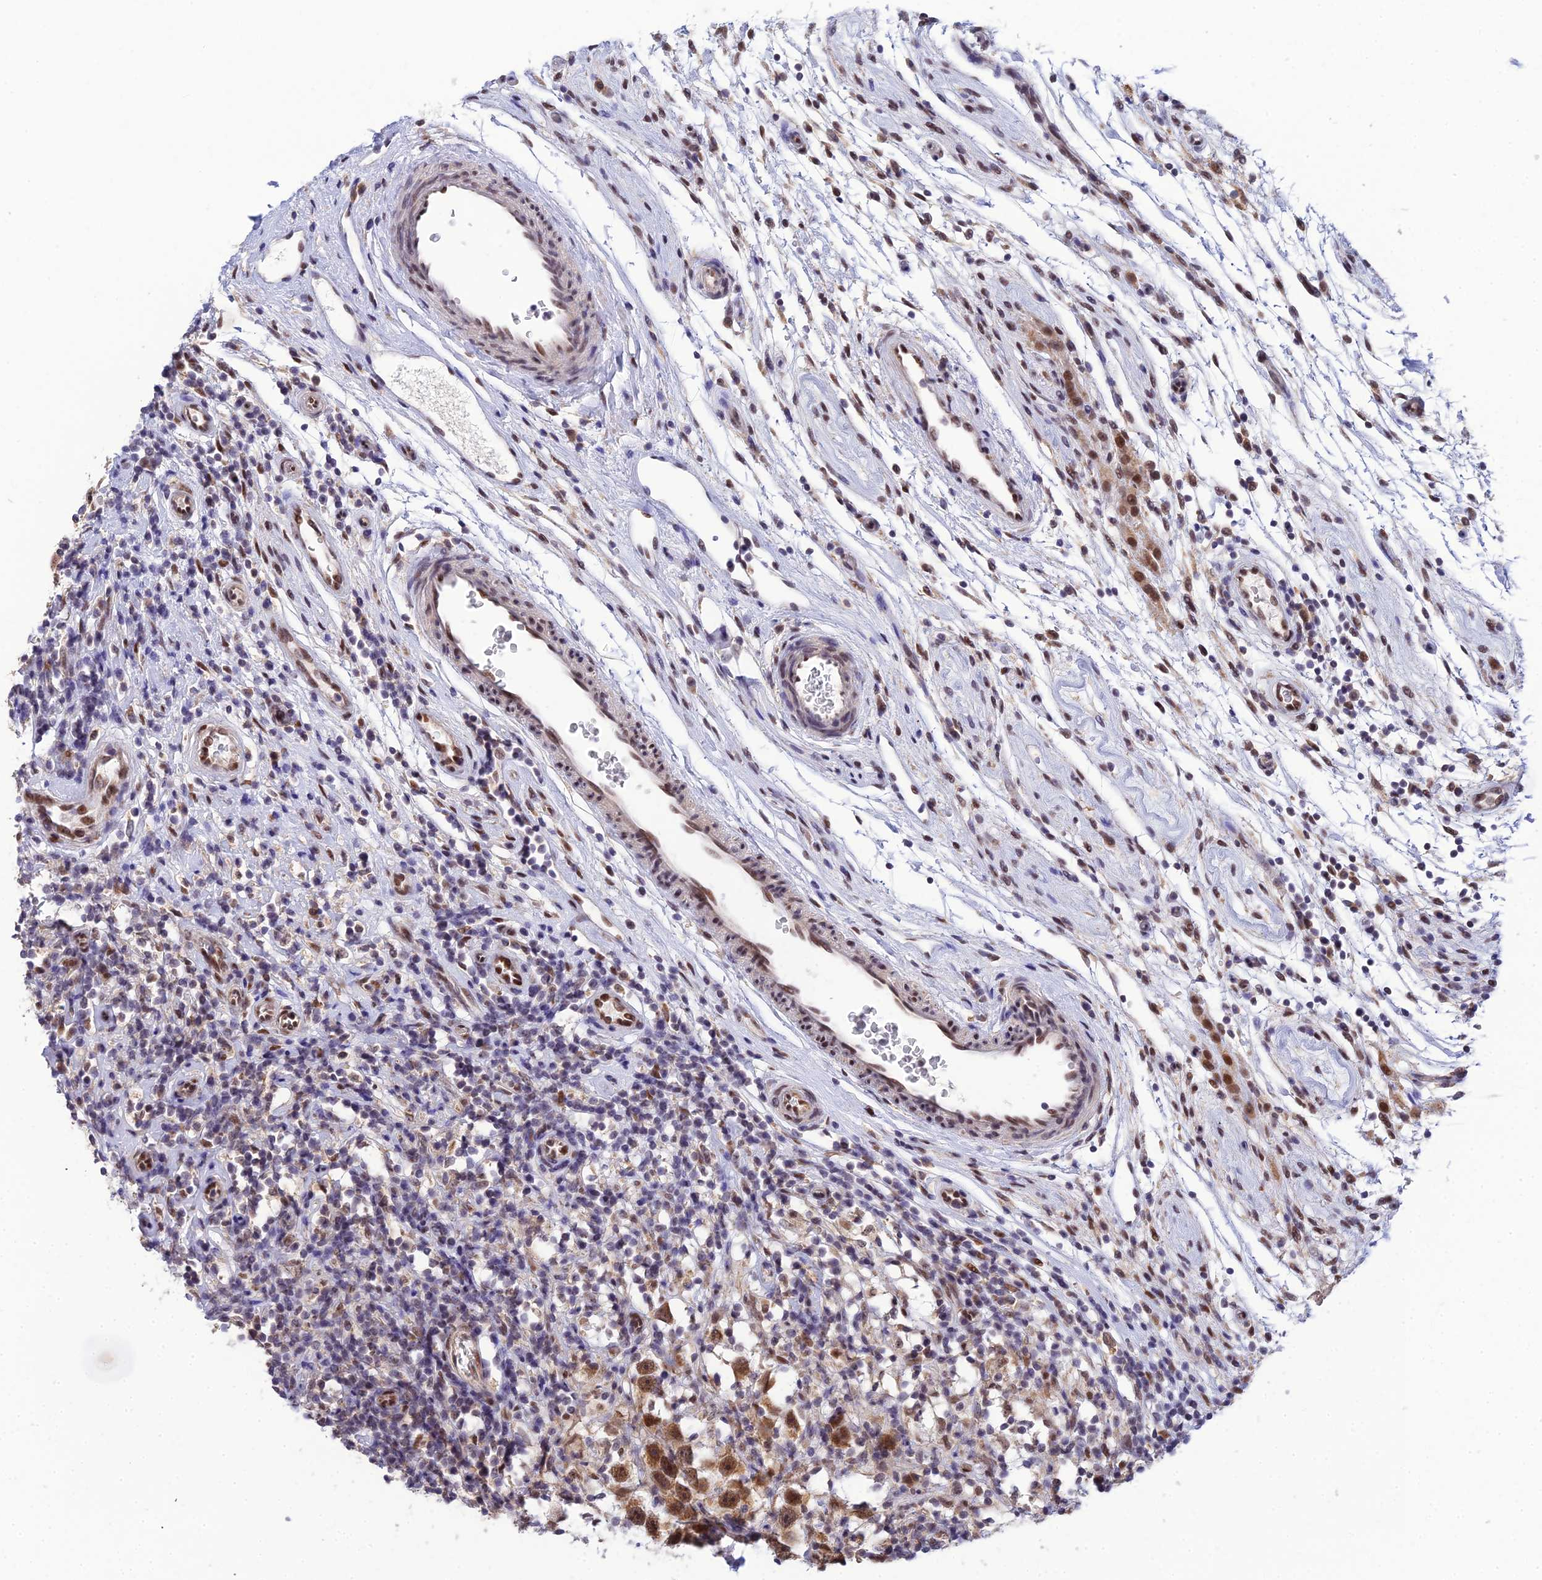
{"staining": {"intensity": "moderate", "quantity": ">75%", "location": "cytoplasmic/membranous,nuclear"}, "tissue": "testis cancer", "cell_type": "Tumor cells", "image_type": "cancer", "snomed": [{"axis": "morphology", "description": "Seminoma, NOS"}, {"axis": "topography", "description": "Testis"}], "caption": "Testis seminoma stained with a protein marker exhibits moderate staining in tumor cells.", "gene": "C2orf49", "patient": {"sex": "male", "age": 49}}